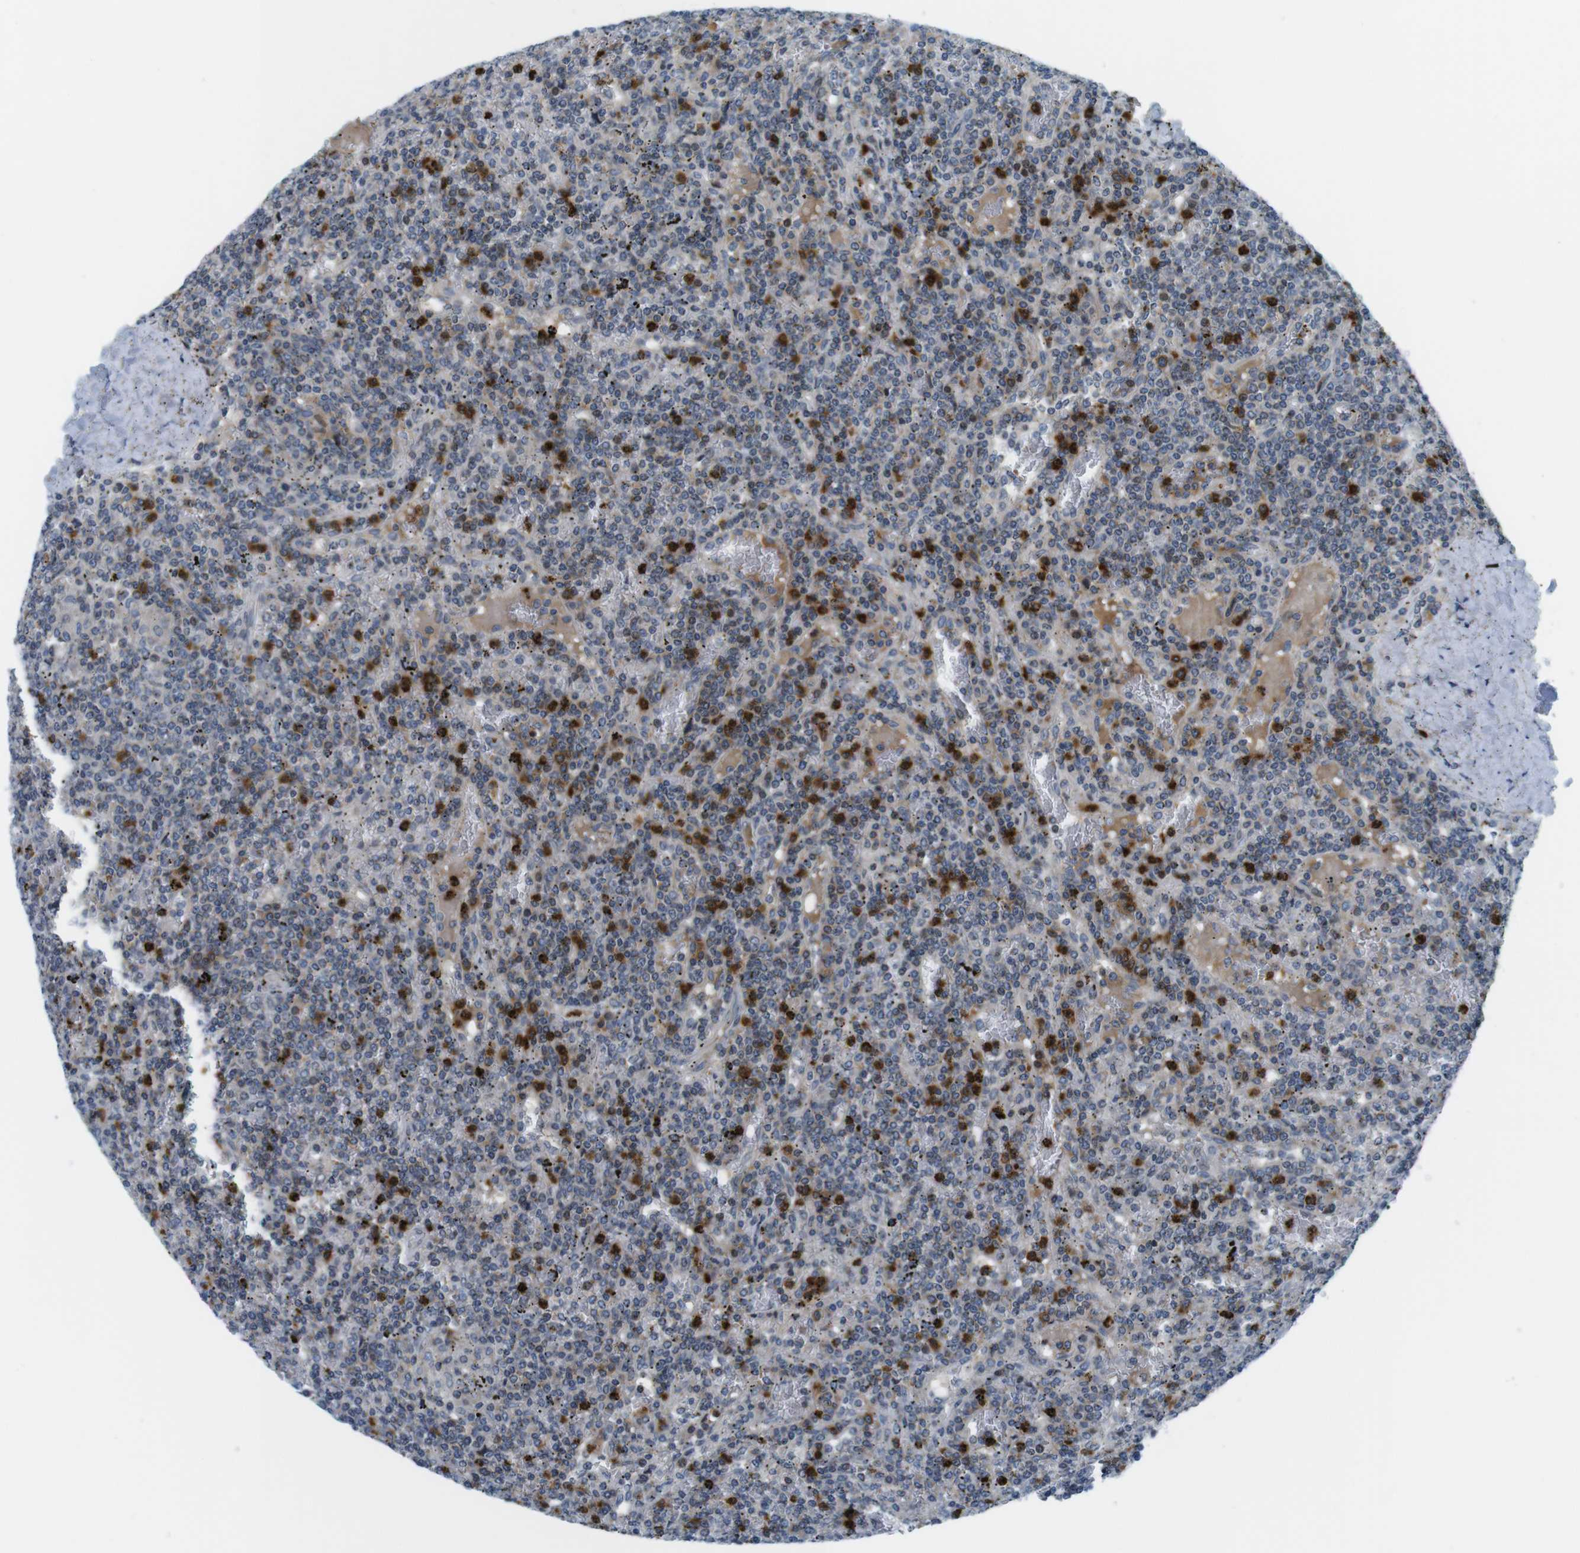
{"staining": {"intensity": "negative", "quantity": "none", "location": "none"}, "tissue": "lymphoma", "cell_type": "Tumor cells", "image_type": "cancer", "snomed": [{"axis": "morphology", "description": "Malignant lymphoma, non-Hodgkin's type, Low grade"}, {"axis": "topography", "description": "Spleen"}], "caption": "High magnification brightfield microscopy of malignant lymphoma, non-Hodgkin's type (low-grade) stained with DAB (brown) and counterstained with hematoxylin (blue): tumor cells show no significant staining.", "gene": "ZDHHC3", "patient": {"sex": "female", "age": 19}}